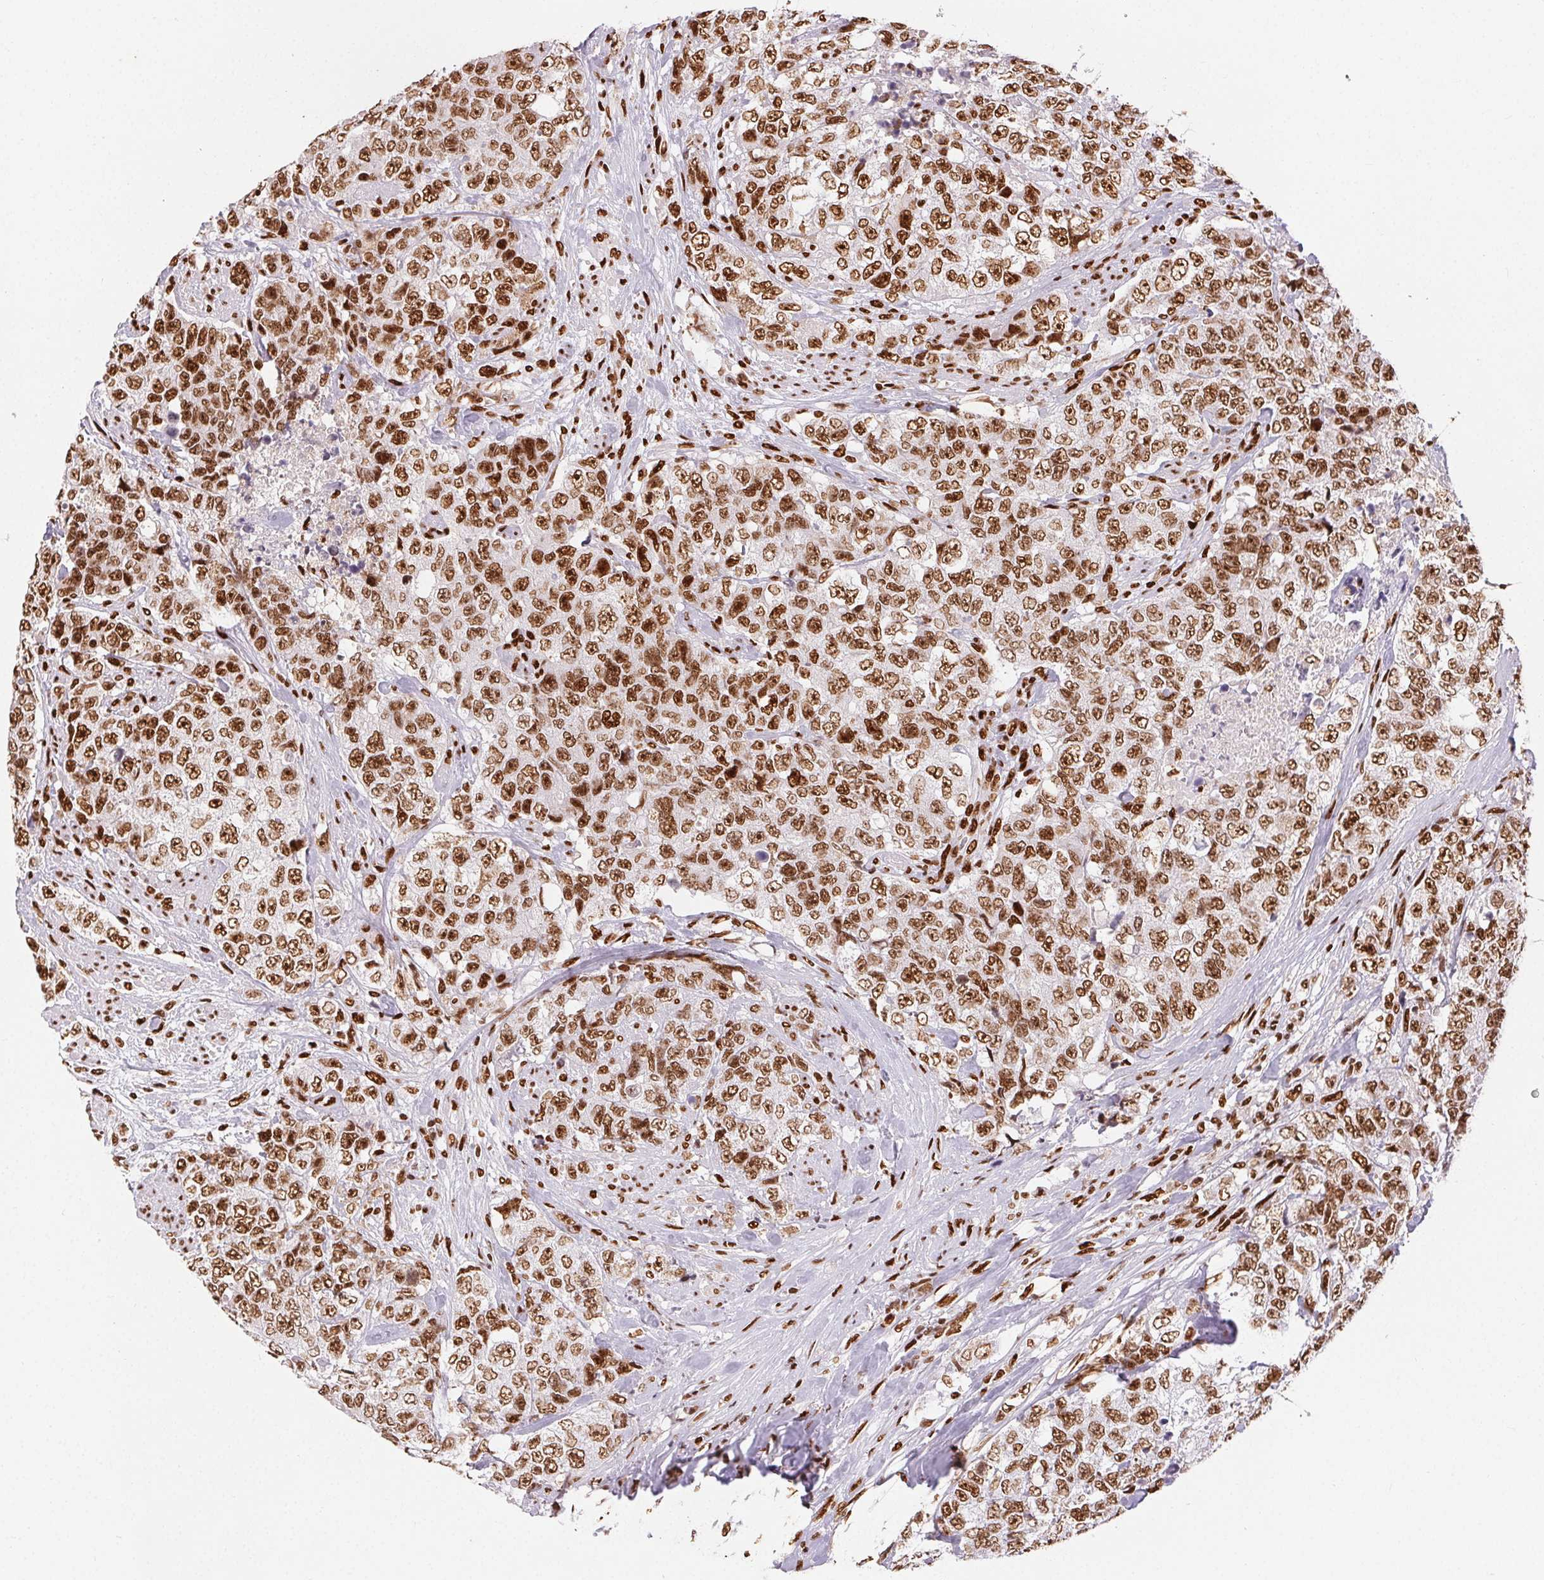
{"staining": {"intensity": "moderate", "quantity": ">75%", "location": "nuclear"}, "tissue": "urothelial cancer", "cell_type": "Tumor cells", "image_type": "cancer", "snomed": [{"axis": "morphology", "description": "Urothelial carcinoma, High grade"}, {"axis": "topography", "description": "Urinary bladder"}], "caption": "Urothelial carcinoma (high-grade) stained with immunohistochemistry (IHC) exhibits moderate nuclear staining in about >75% of tumor cells. (Brightfield microscopy of DAB IHC at high magnification).", "gene": "ZNF80", "patient": {"sex": "female", "age": 78}}